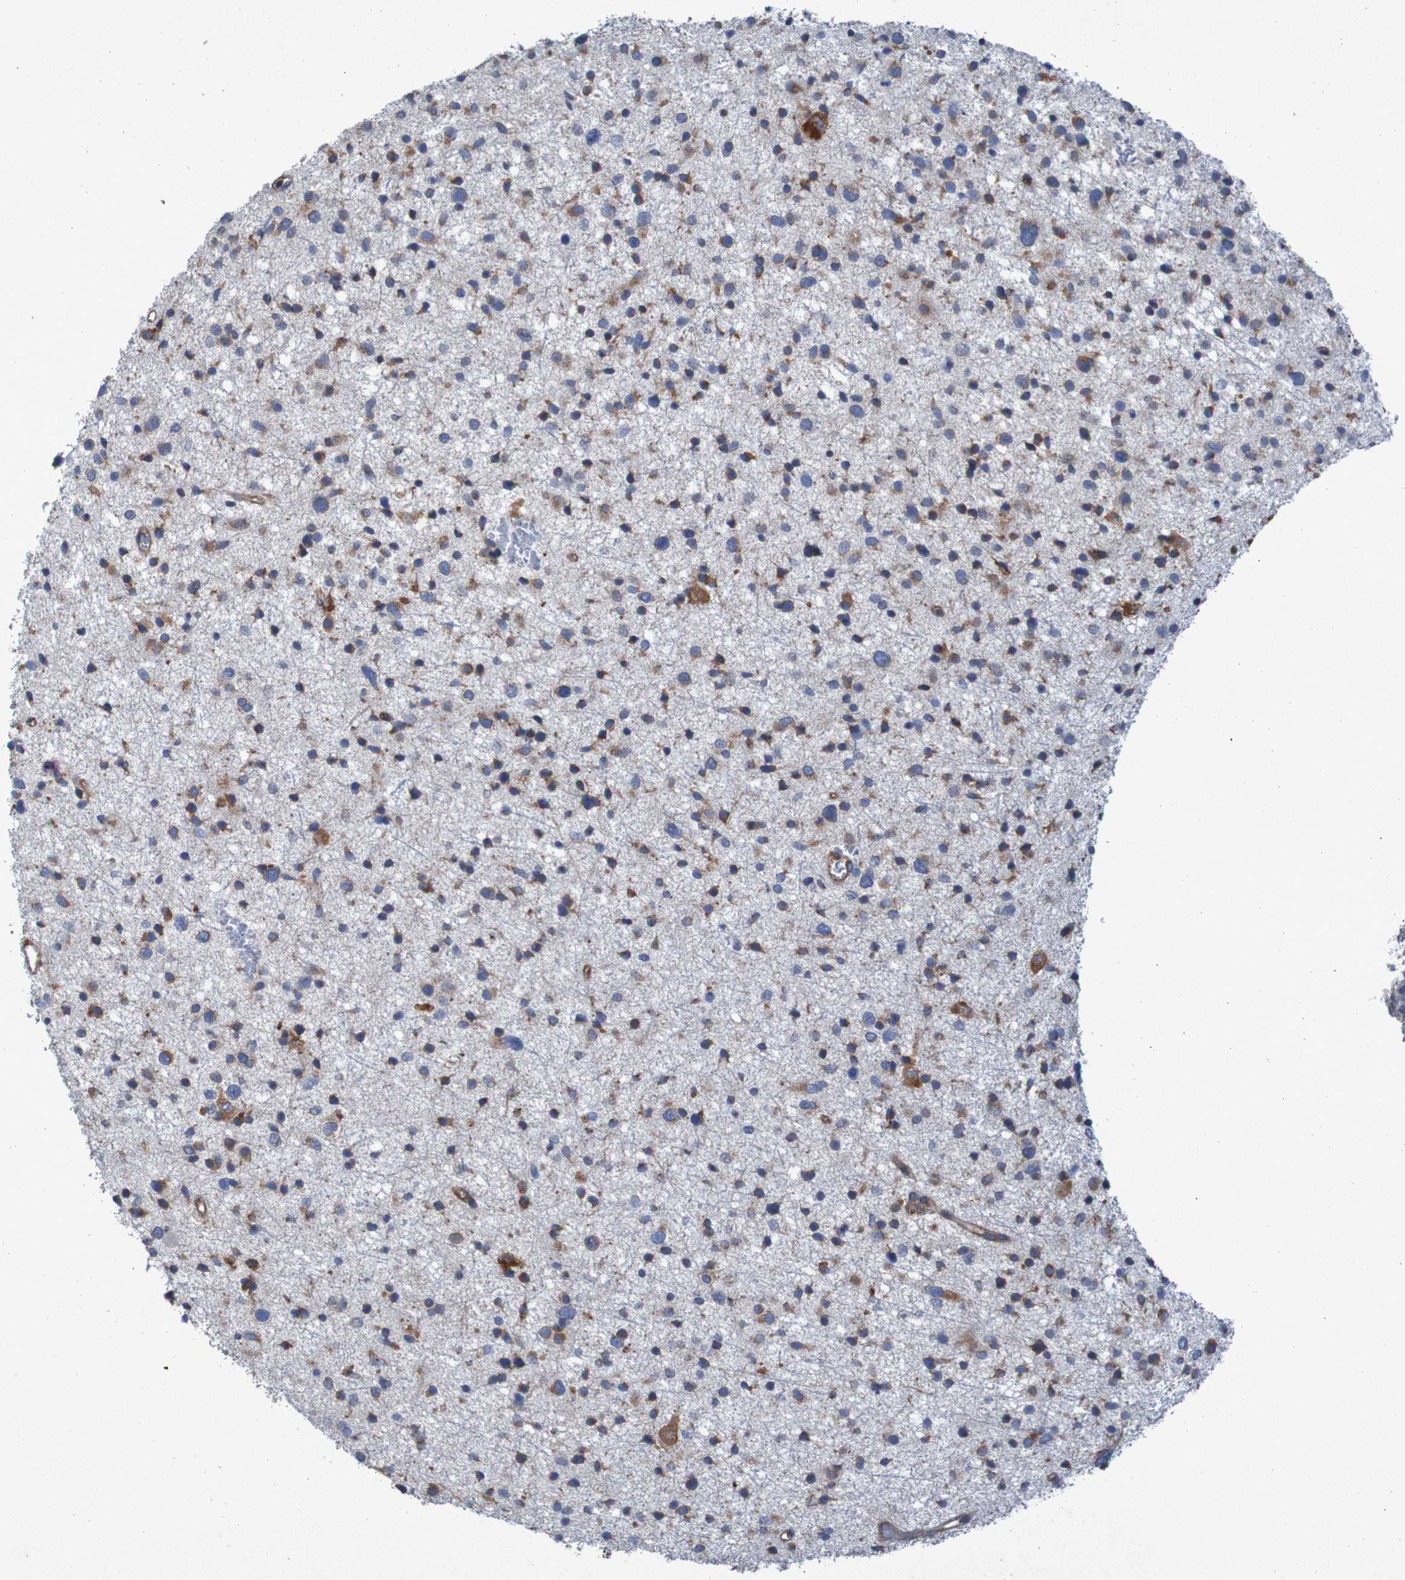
{"staining": {"intensity": "weak", "quantity": "25%-75%", "location": "cytoplasmic/membranous"}, "tissue": "glioma", "cell_type": "Tumor cells", "image_type": "cancer", "snomed": [{"axis": "morphology", "description": "Glioma, malignant, Low grade"}, {"axis": "topography", "description": "Brain"}], "caption": "Human malignant glioma (low-grade) stained for a protein (brown) reveals weak cytoplasmic/membranous positive staining in about 25%-75% of tumor cells.", "gene": "RPL10", "patient": {"sex": "female", "age": 37}}